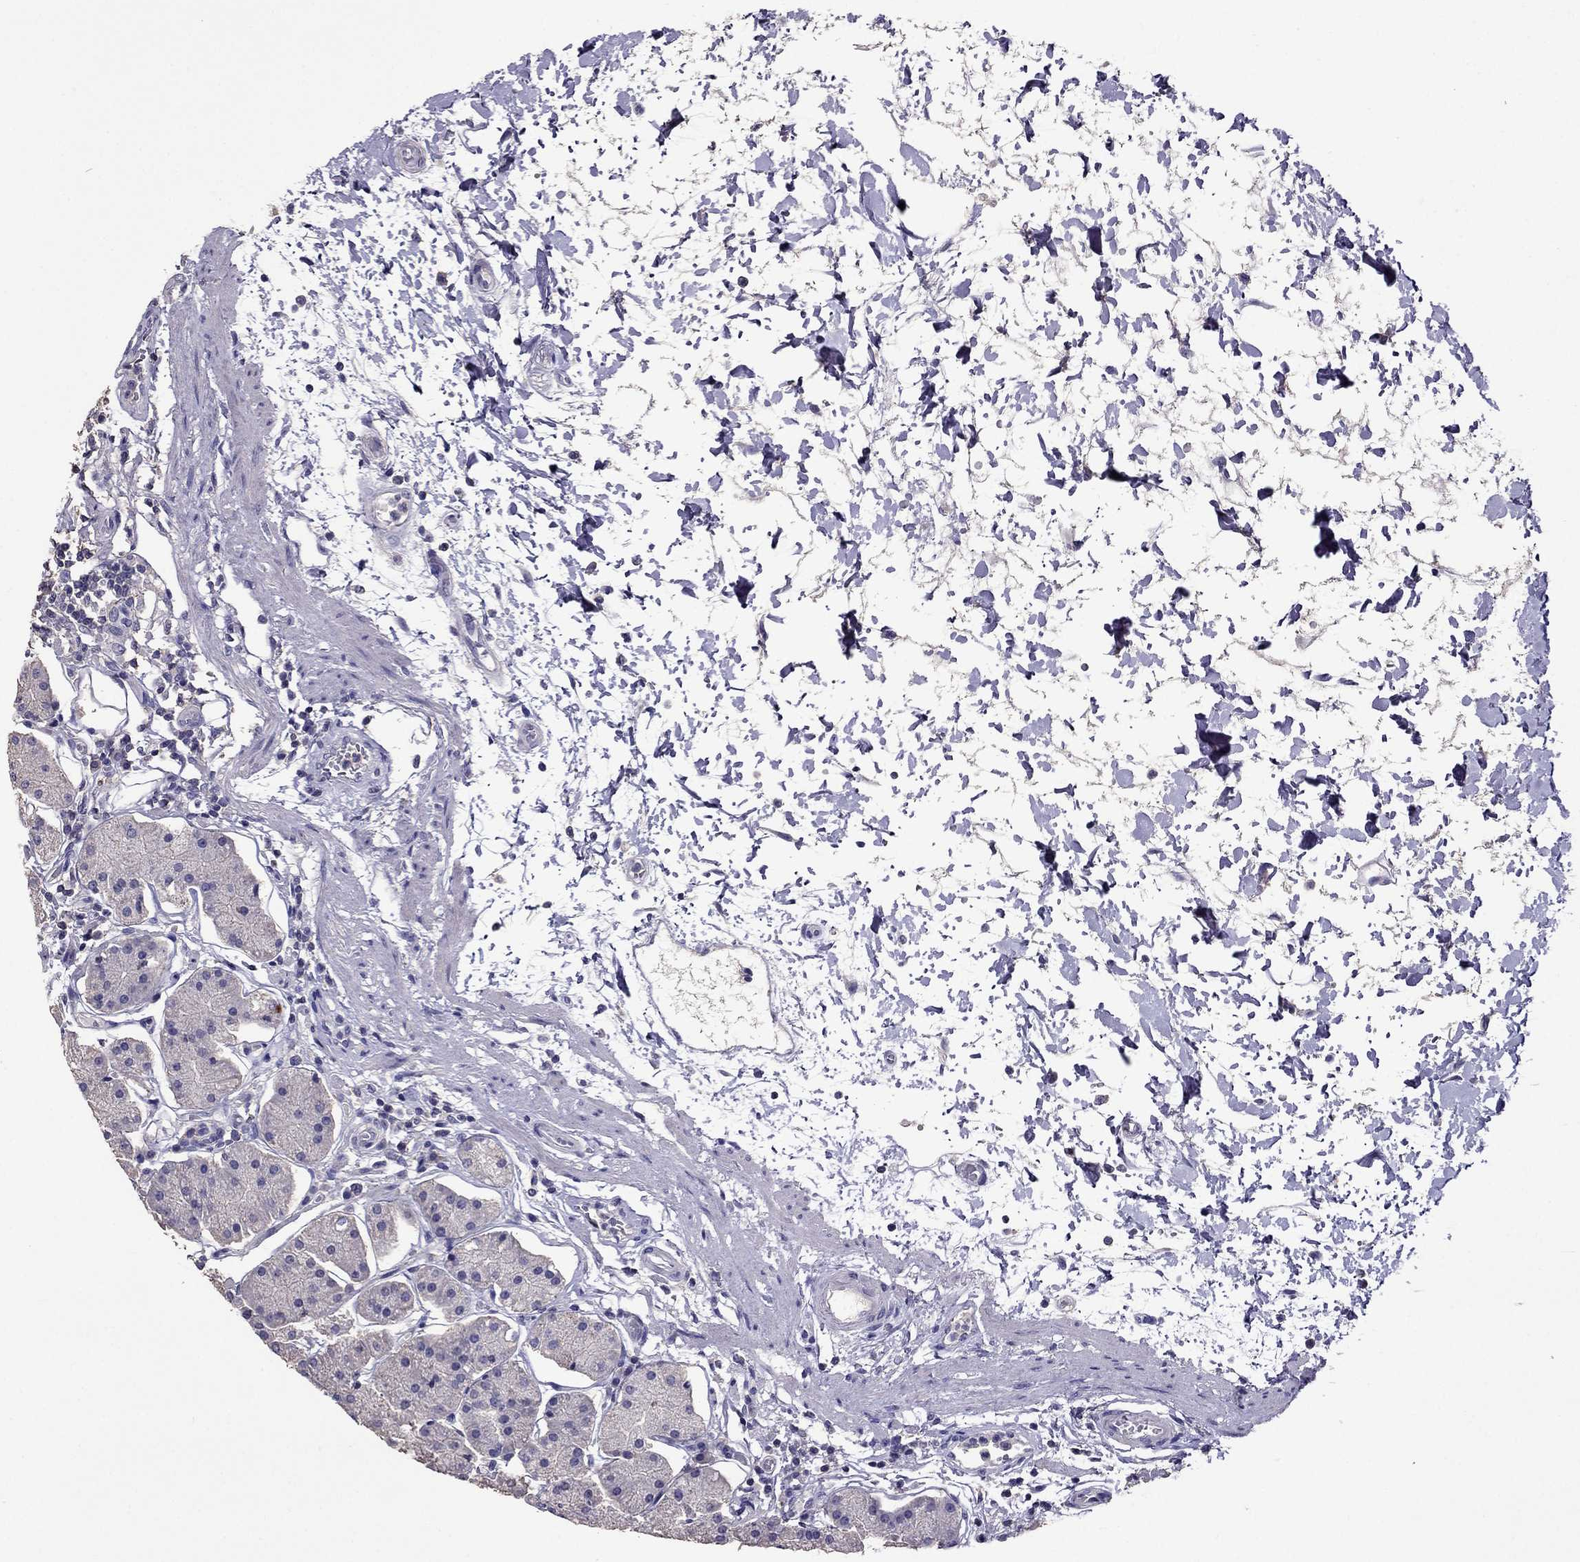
{"staining": {"intensity": "negative", "quantity": "none", "location": "none"}, "tissue": "stomach", "cell_type": "Glandular cells", "image_type": "normal", "snomed": [{"axis": "morphology", "description": "Normal tissue, NOS"}, {"axis": "topography", "description": "Stomach"}], "caption": "This image is of normal stomach stained with immunohistochemistry to label a protein in brown with the nuclei are counter-stained blue. There is no positivity in glandular cells. (DAB immunohistochemistry (IHC), high magnification).", "gene": "NKX3", "patient": {"sex": "male", "age": 54}}